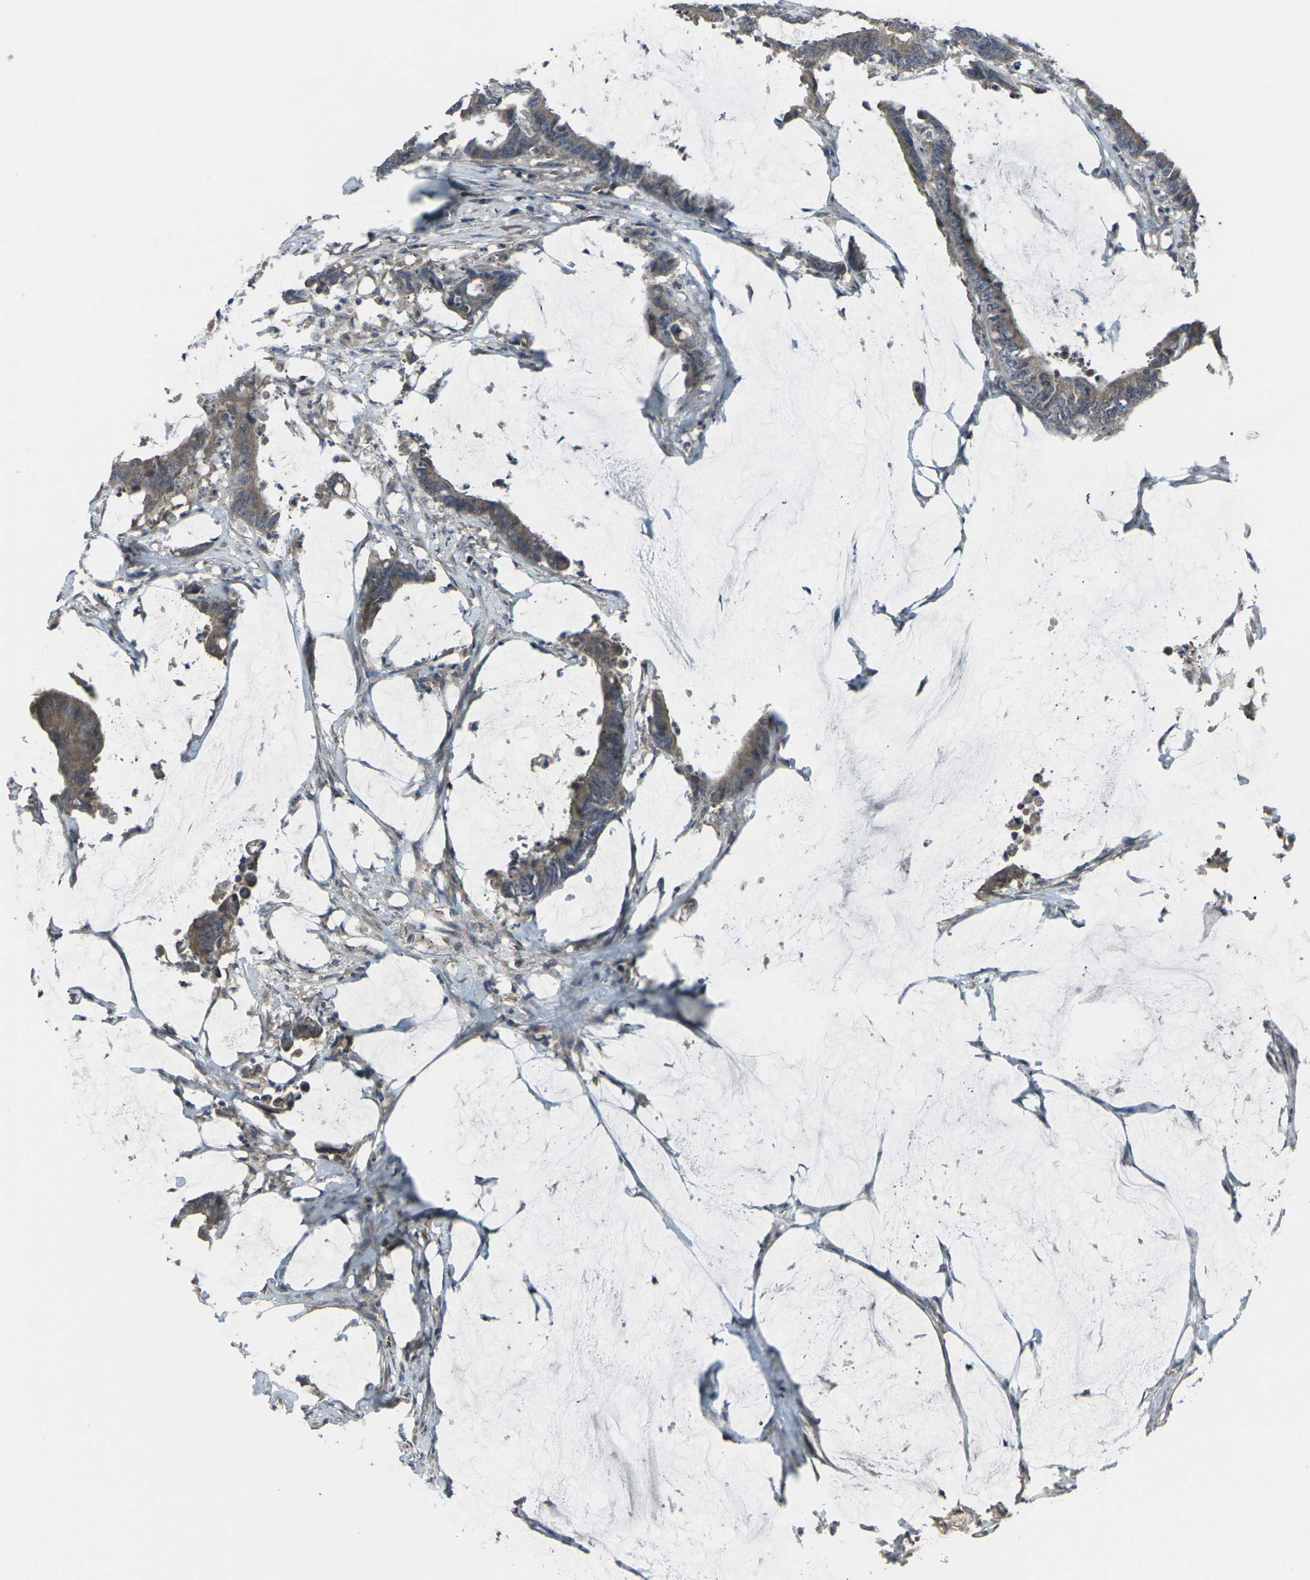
{"staining": {"intensity": "moderate", "quantity": ">75%", "location": "cytoplasmic/membranous"}, "tissue": "colorectal cancer", "cell_type": "Tumor cells", "image_type": "cancer", "snomed": [{"axis": "morphology", "description": "Adenocarcinoma, NOS"}, {"axis": "topography", "description": "Rectum"}], "caption": "Immunohistochemistry (IHC) (DAB) staining of colorectal cancer (adenocarcinoma) reveals moderate cytoplasmic/membranous protein staining in approximately >75% of tumor cells.", "gene": "CCR10", "patient": {"sex": "female", "age": 66}}